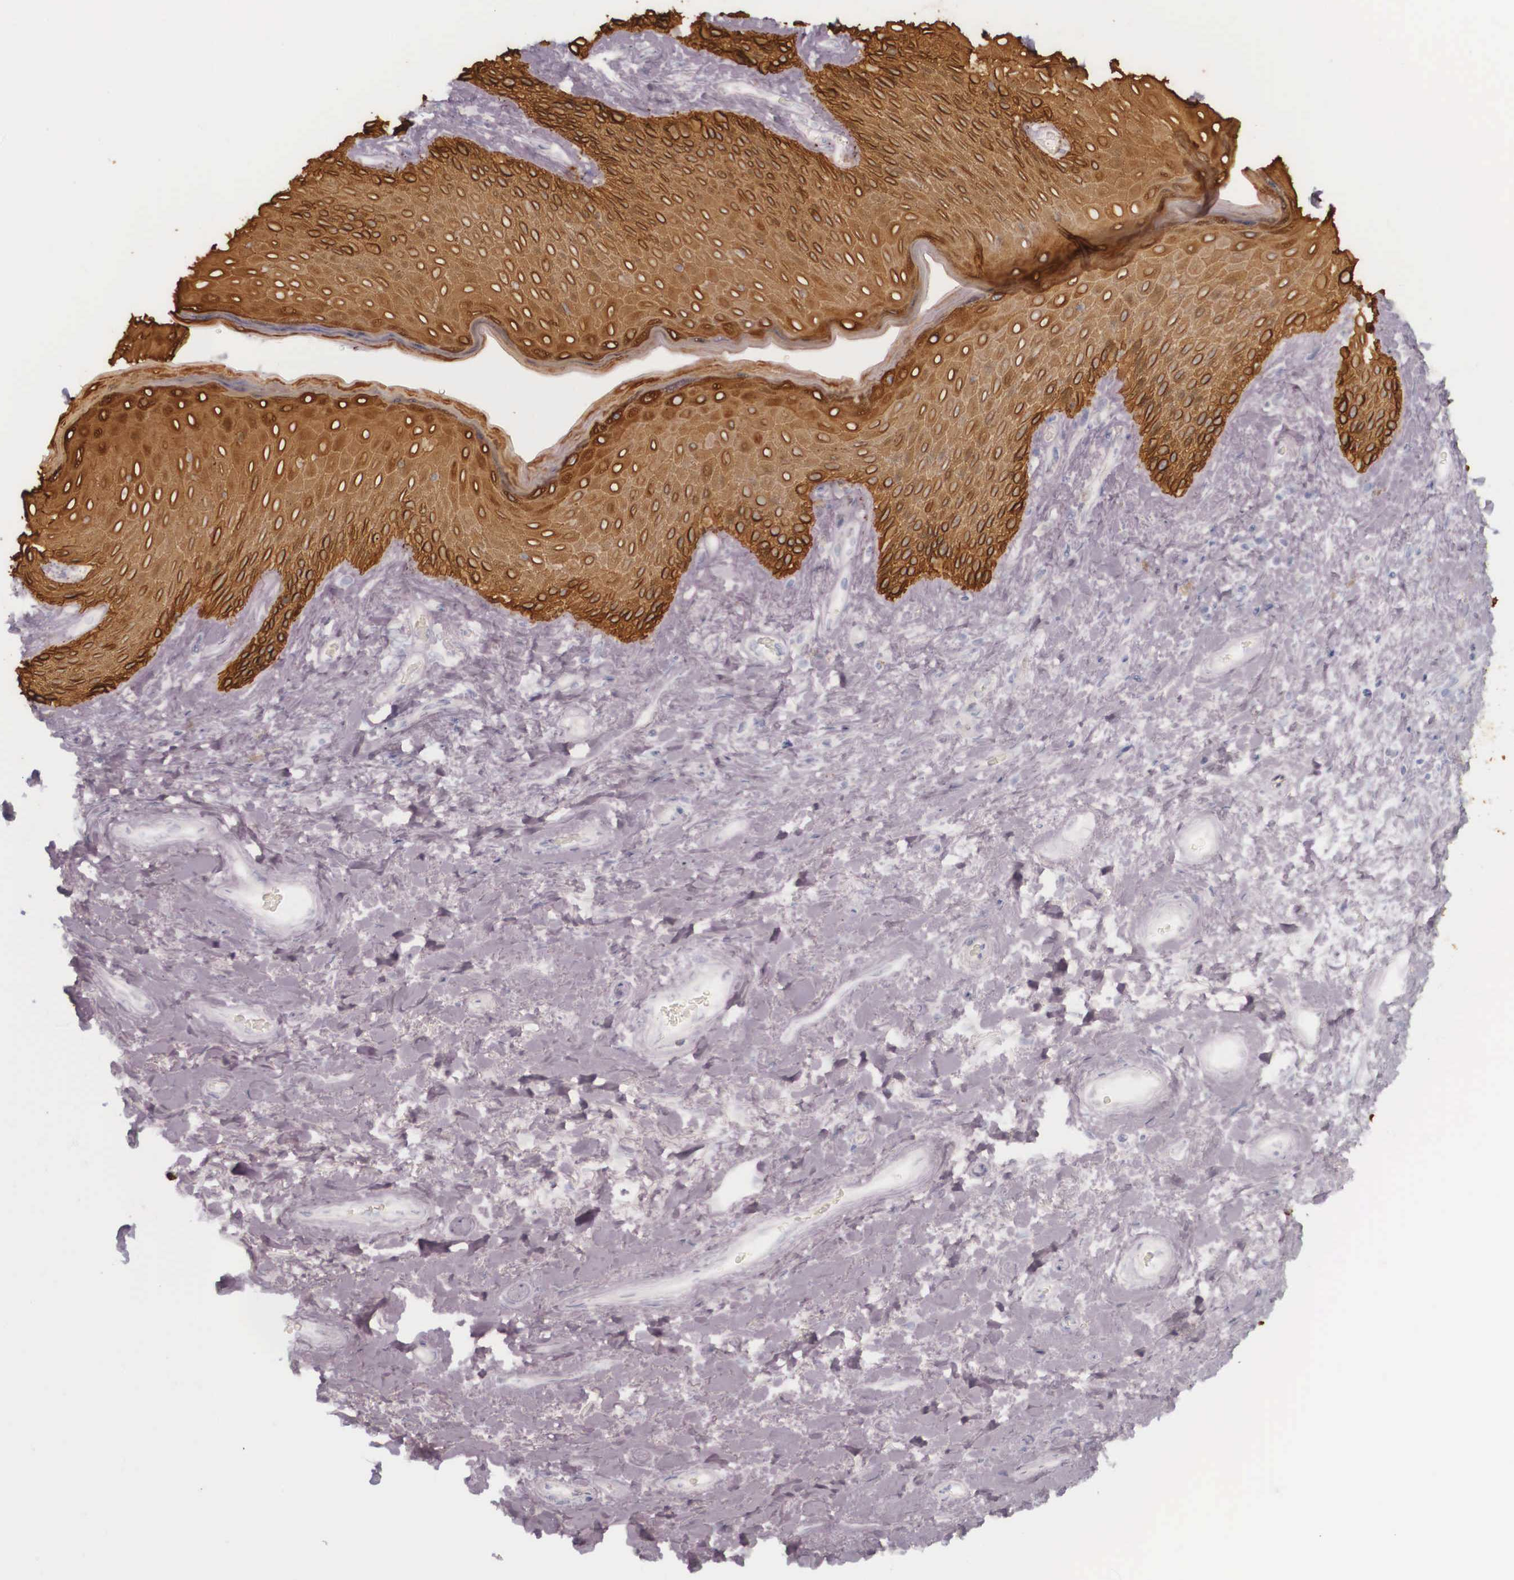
{"staining": {"intensity": "strong", "quantity": ">75%", "location": "cytoplasmic/membranous"}, "tissue": "skin", "cell_type": "Epidermal cells", "image_type": "normal", "snomed": [{"axis": "morphology", "description": "Normal tissue, NOS"}, {"axis": "topography", "description": "Anal"}], "caption": "Epidermal cells exhibit high levels of strong cytoplasmic/membranous staining in approximately >75% of cells in unremarkable skin.", "gene": "KRT14", "patient": {"sex": "male", "age": 78}}